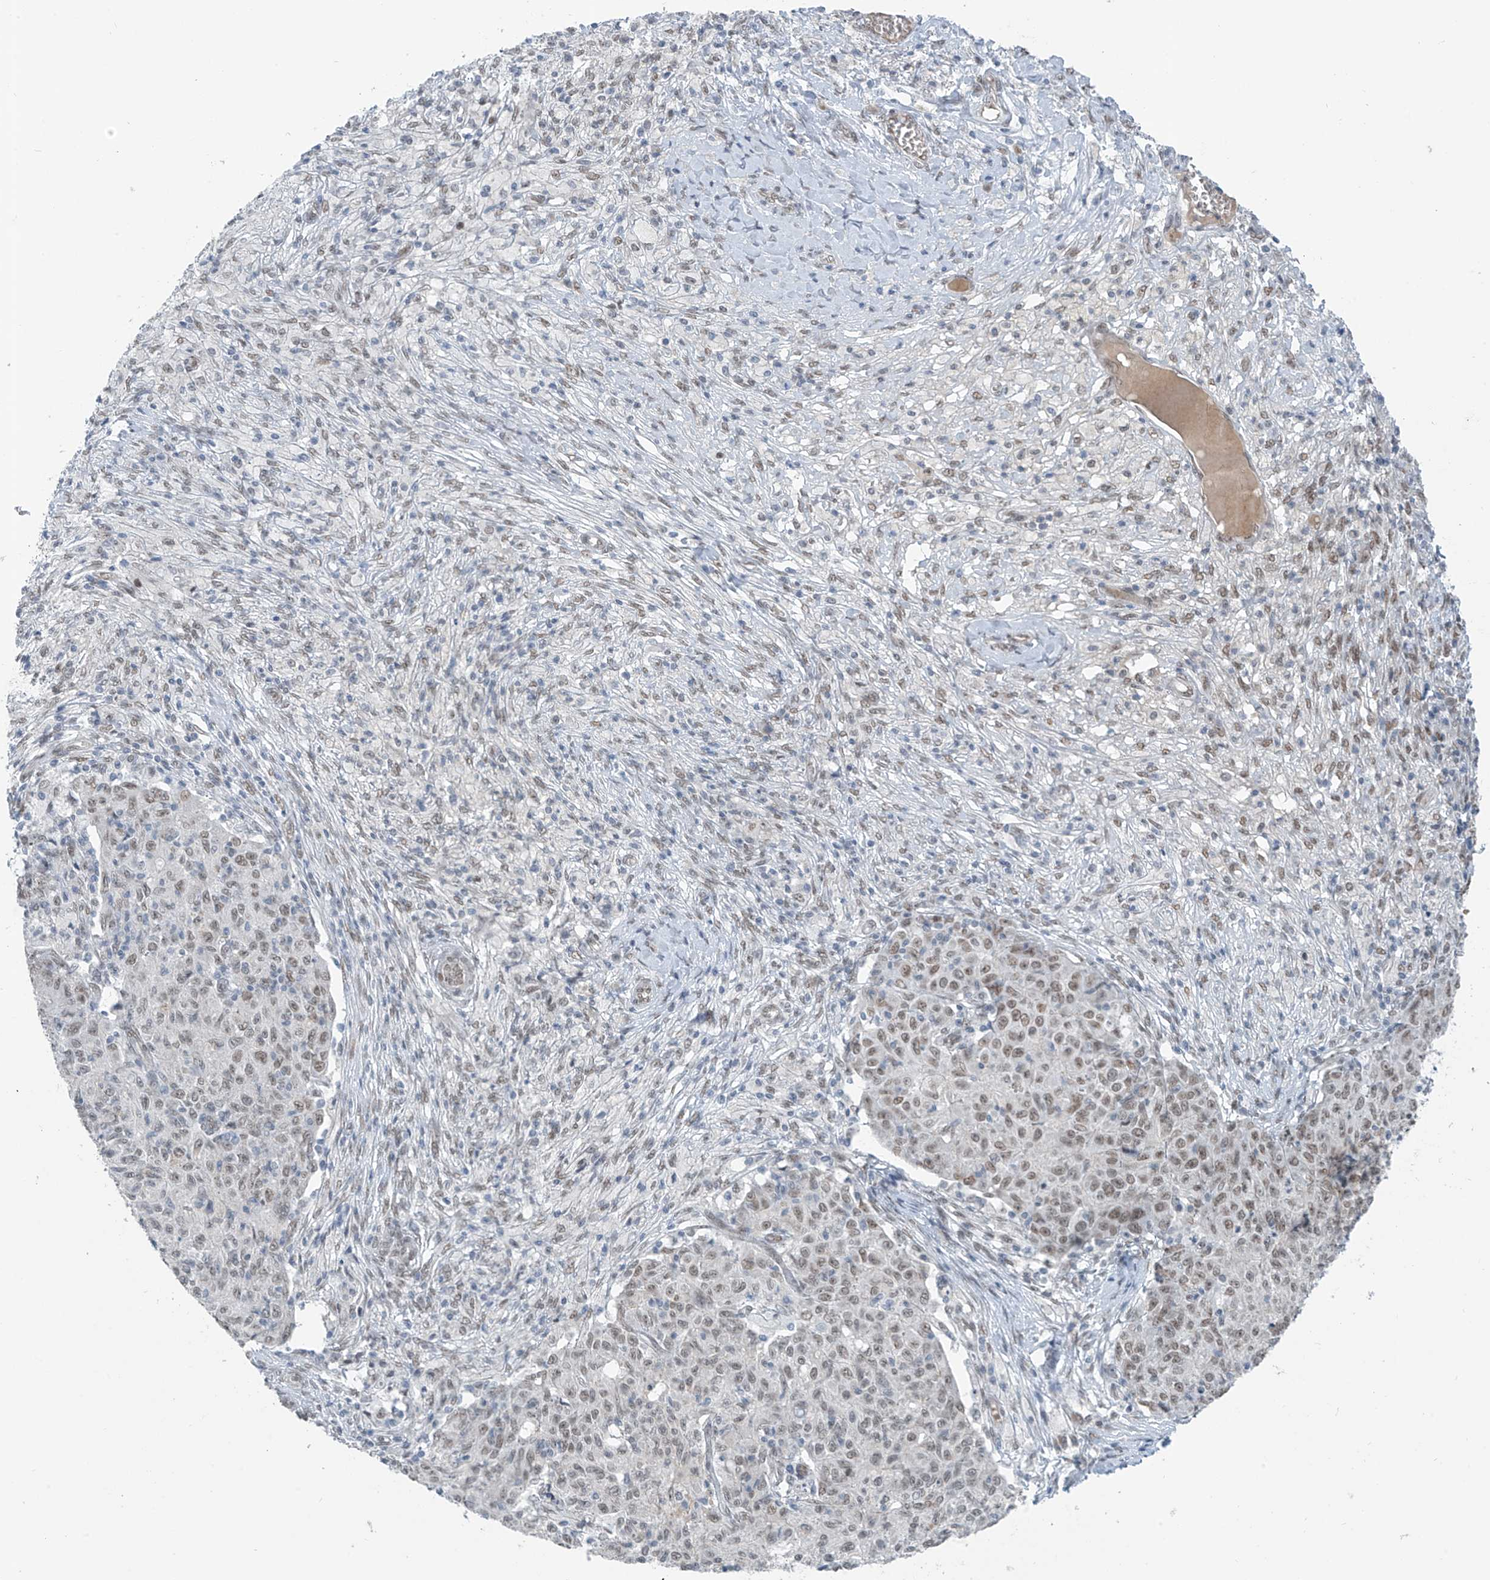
{"staining": {"intensity": "weak", "quantity": ">75%", "location": "nuclear"}, "tissue": "ovarian cancer", "cell_type": "Tumor cells", "image_type": "cancer", "snomed": [{"axis": "morphology", "description": "Carcinoma, endometroid"}, {"axis": "topography", "description": "Ovary"}], "caption": "This is an image of IHC staining of ovarian cancer, which shows weak positivity in the nuclear of tumor cells.", "gene": "MCM9", "patient": {"sex": "female", "age": 42}}